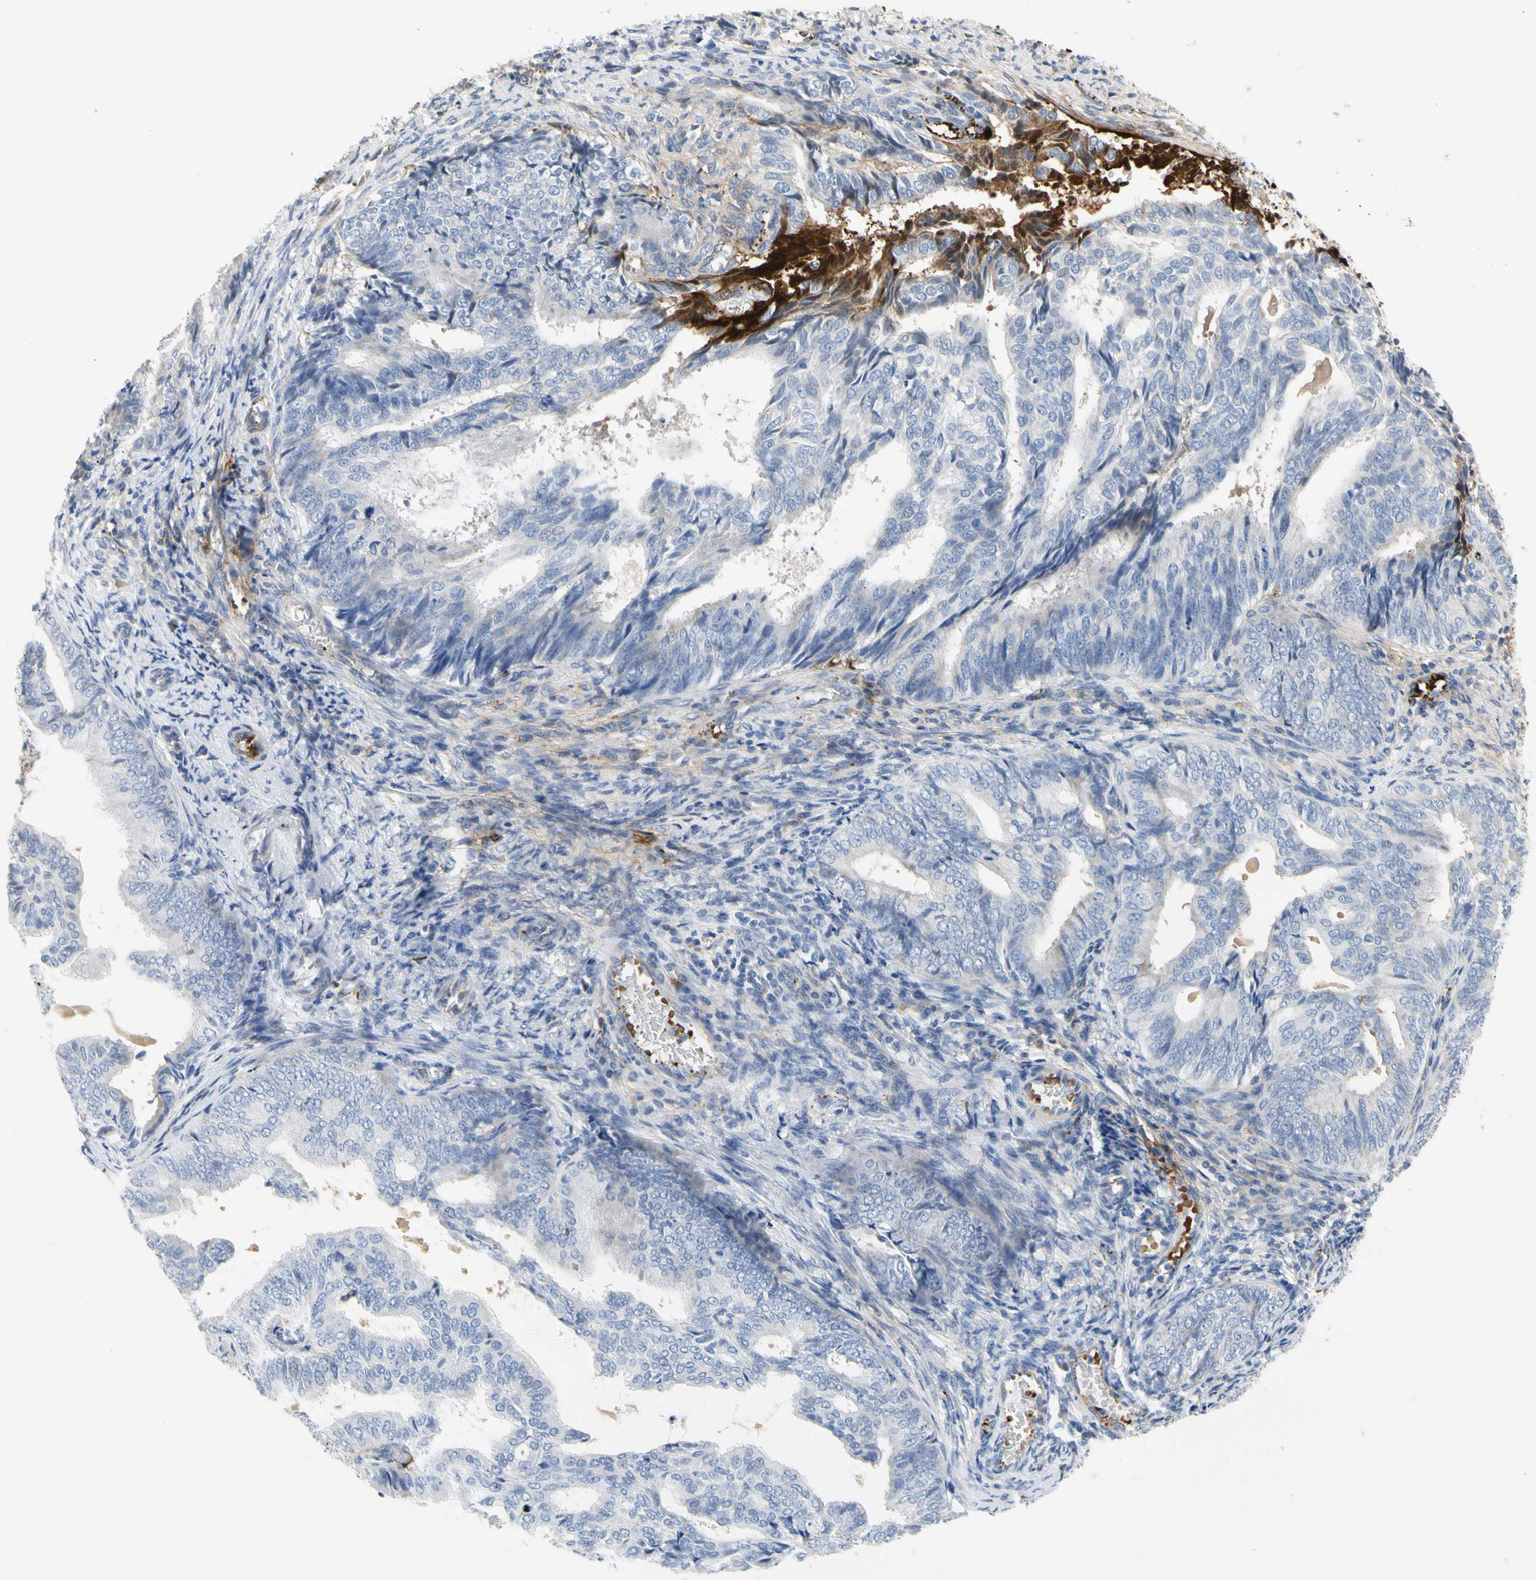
{"staining": {"intensity": "negative", "quantity": "none", "location": "none"}, "tissue": "endometrial cancer", "cell_type": "Tumor cells", "image_type": "cancer", "snomed": [{"axis": "morphology", "description": "Adenocarcinoma, NOS"}, {"axis": "topography", "description": "Endometrium"}], "caption": "The IHC histopathology image has no significant expression in tumor cells of endometrial adenocarcinoma tissue. (Stains: DAB (3,3'-diaminobenzidine) immunohistochemistry (IHC) with hematoxylin counter stain, Microscopy: brightfield microscopy at high magnification).", "gene": "FGB", "patient": {"sex": "female", "age": 58}}